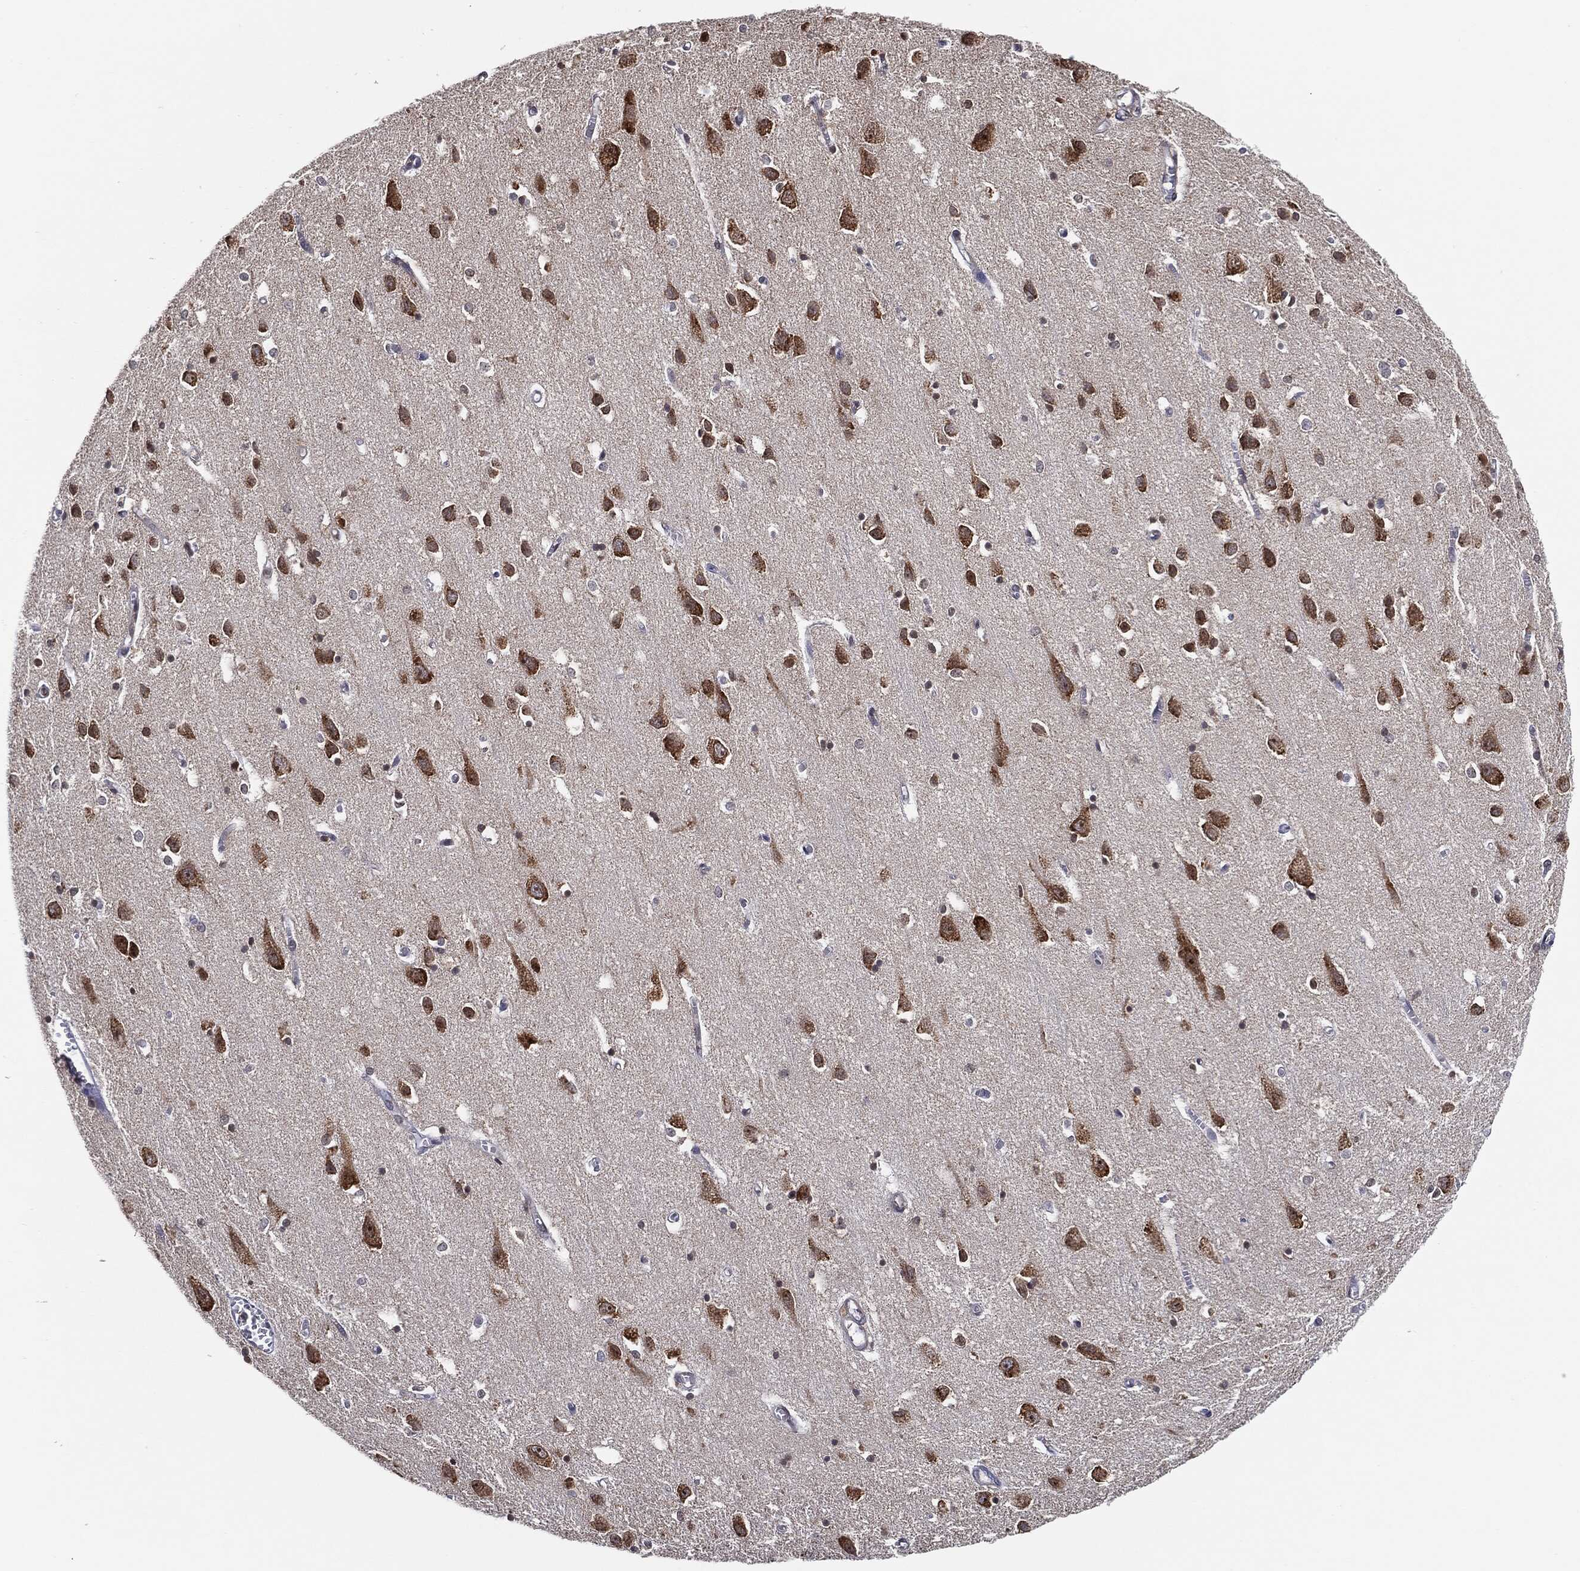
{"staining": {"intensity": "negative", "quantity": "none", "location": "none"}, "tissue": "cerebral cortex", "cell_type": "Endothelial cells", "image_type": "normal", "snomed": [{"axis": "morphology", "description": "Normal tissue, NOS"}, {"axis": "topography", "description": "Cerebral cortex"}], "caption": "Unremarkable cerebral cortex was stained to show a protein in brown. There is no significant expression in endothelial cells. (DAB (3,3'-diaminobenzidine) immunohistochemistry, high magnification).", "gene": "EIF2S2", "patient": {"sex": "male", "age": 70}}